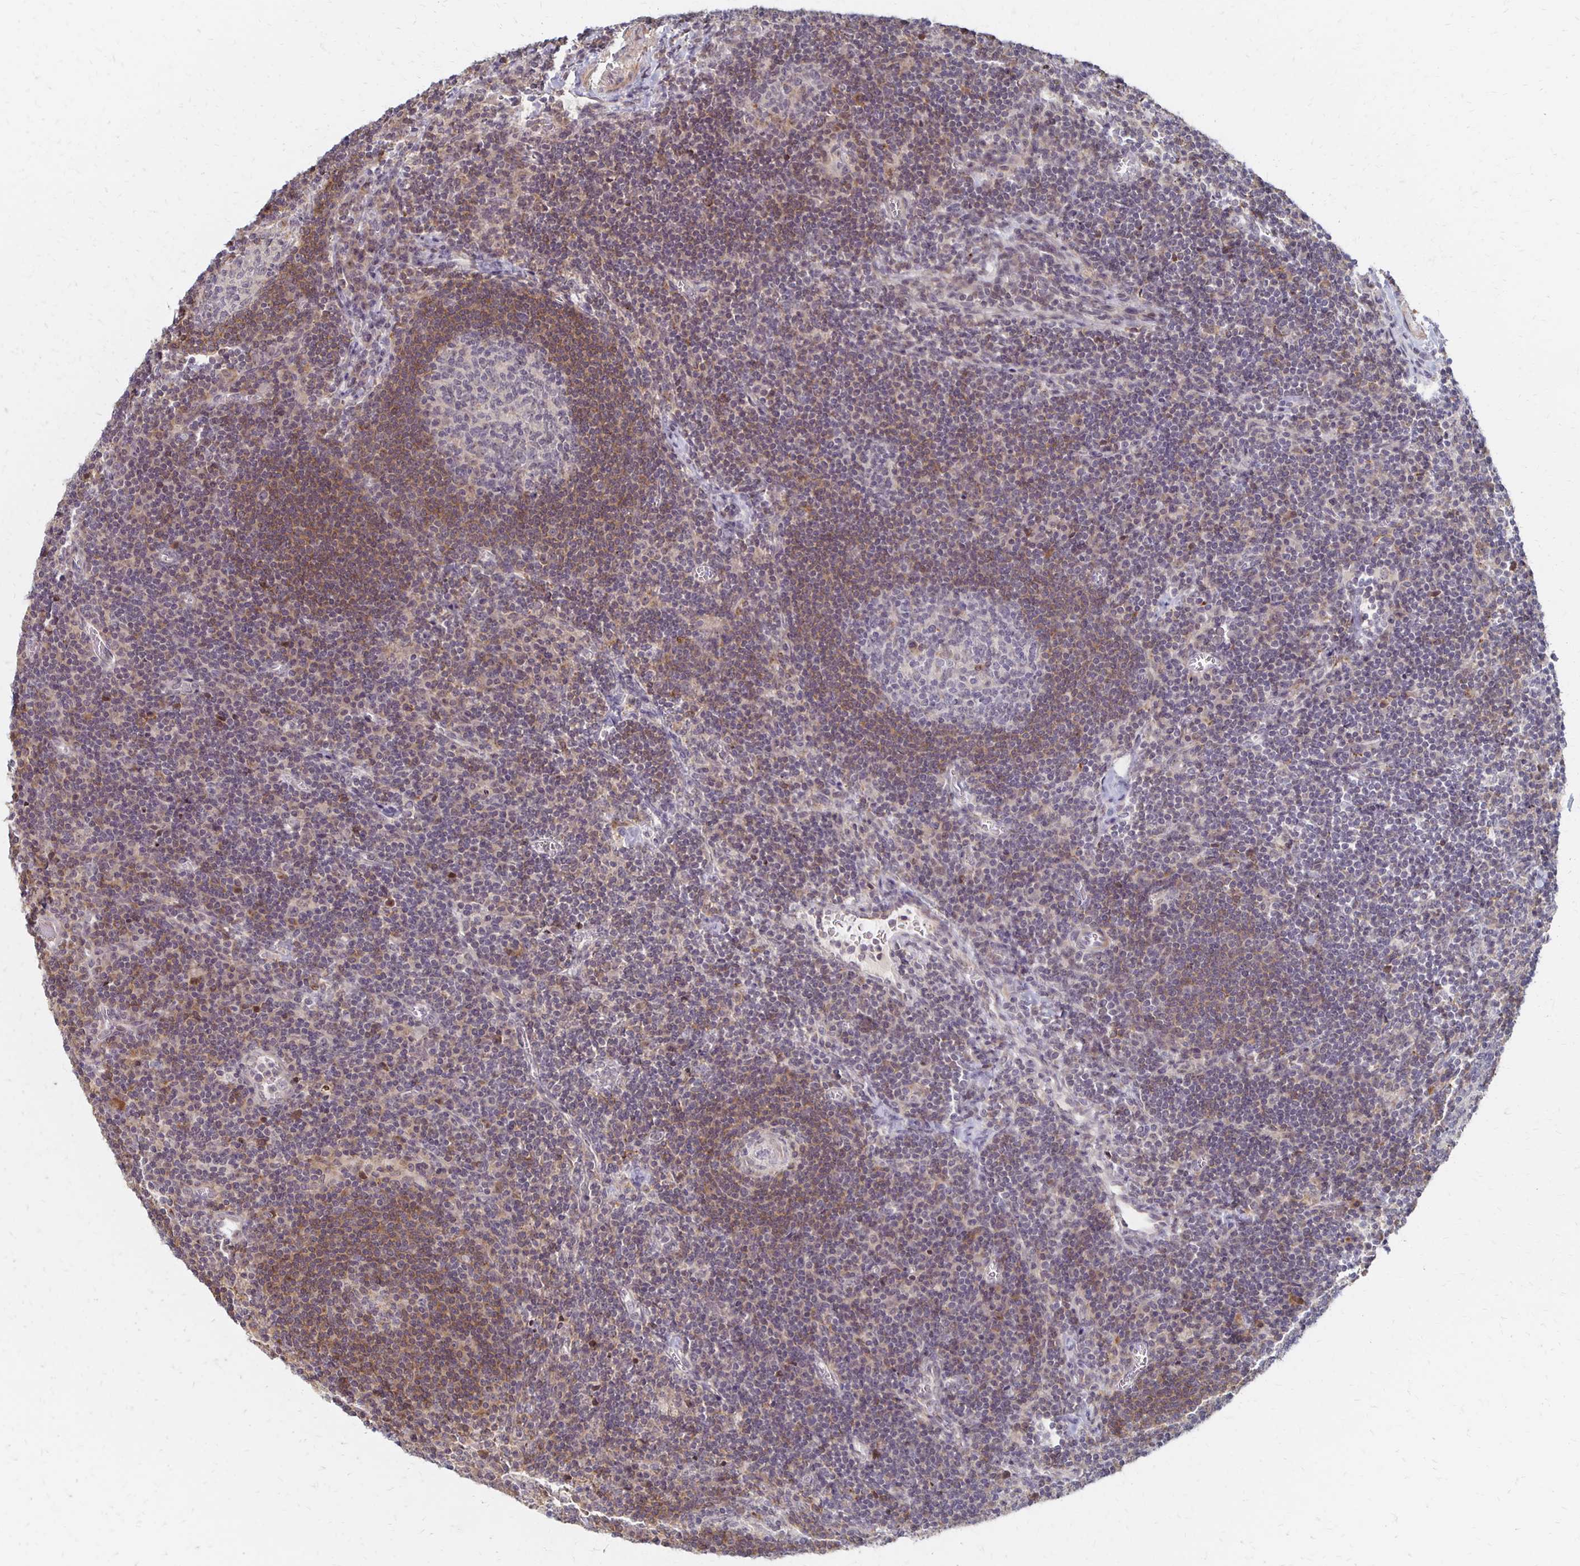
{"staining": {"intensity": "moderate", "quantity": "<25%", "location": "nuclear"}, "tissue": "lymph node", "cell_type": "Germinal center cells", "image_type": "normal", "snomed": [{"axis": "morphology", "description": "Normal tissue, NOS"}, {"axis": "topography", "description": "Lymph node"}], "caption": "Normal lymph node shows moderate nuclear positivity in approximately <25% of germinal center cells Nuclei are stained in blue..", "gene": "PRKCB", "patient": {"sex": "male", "age": 67}}